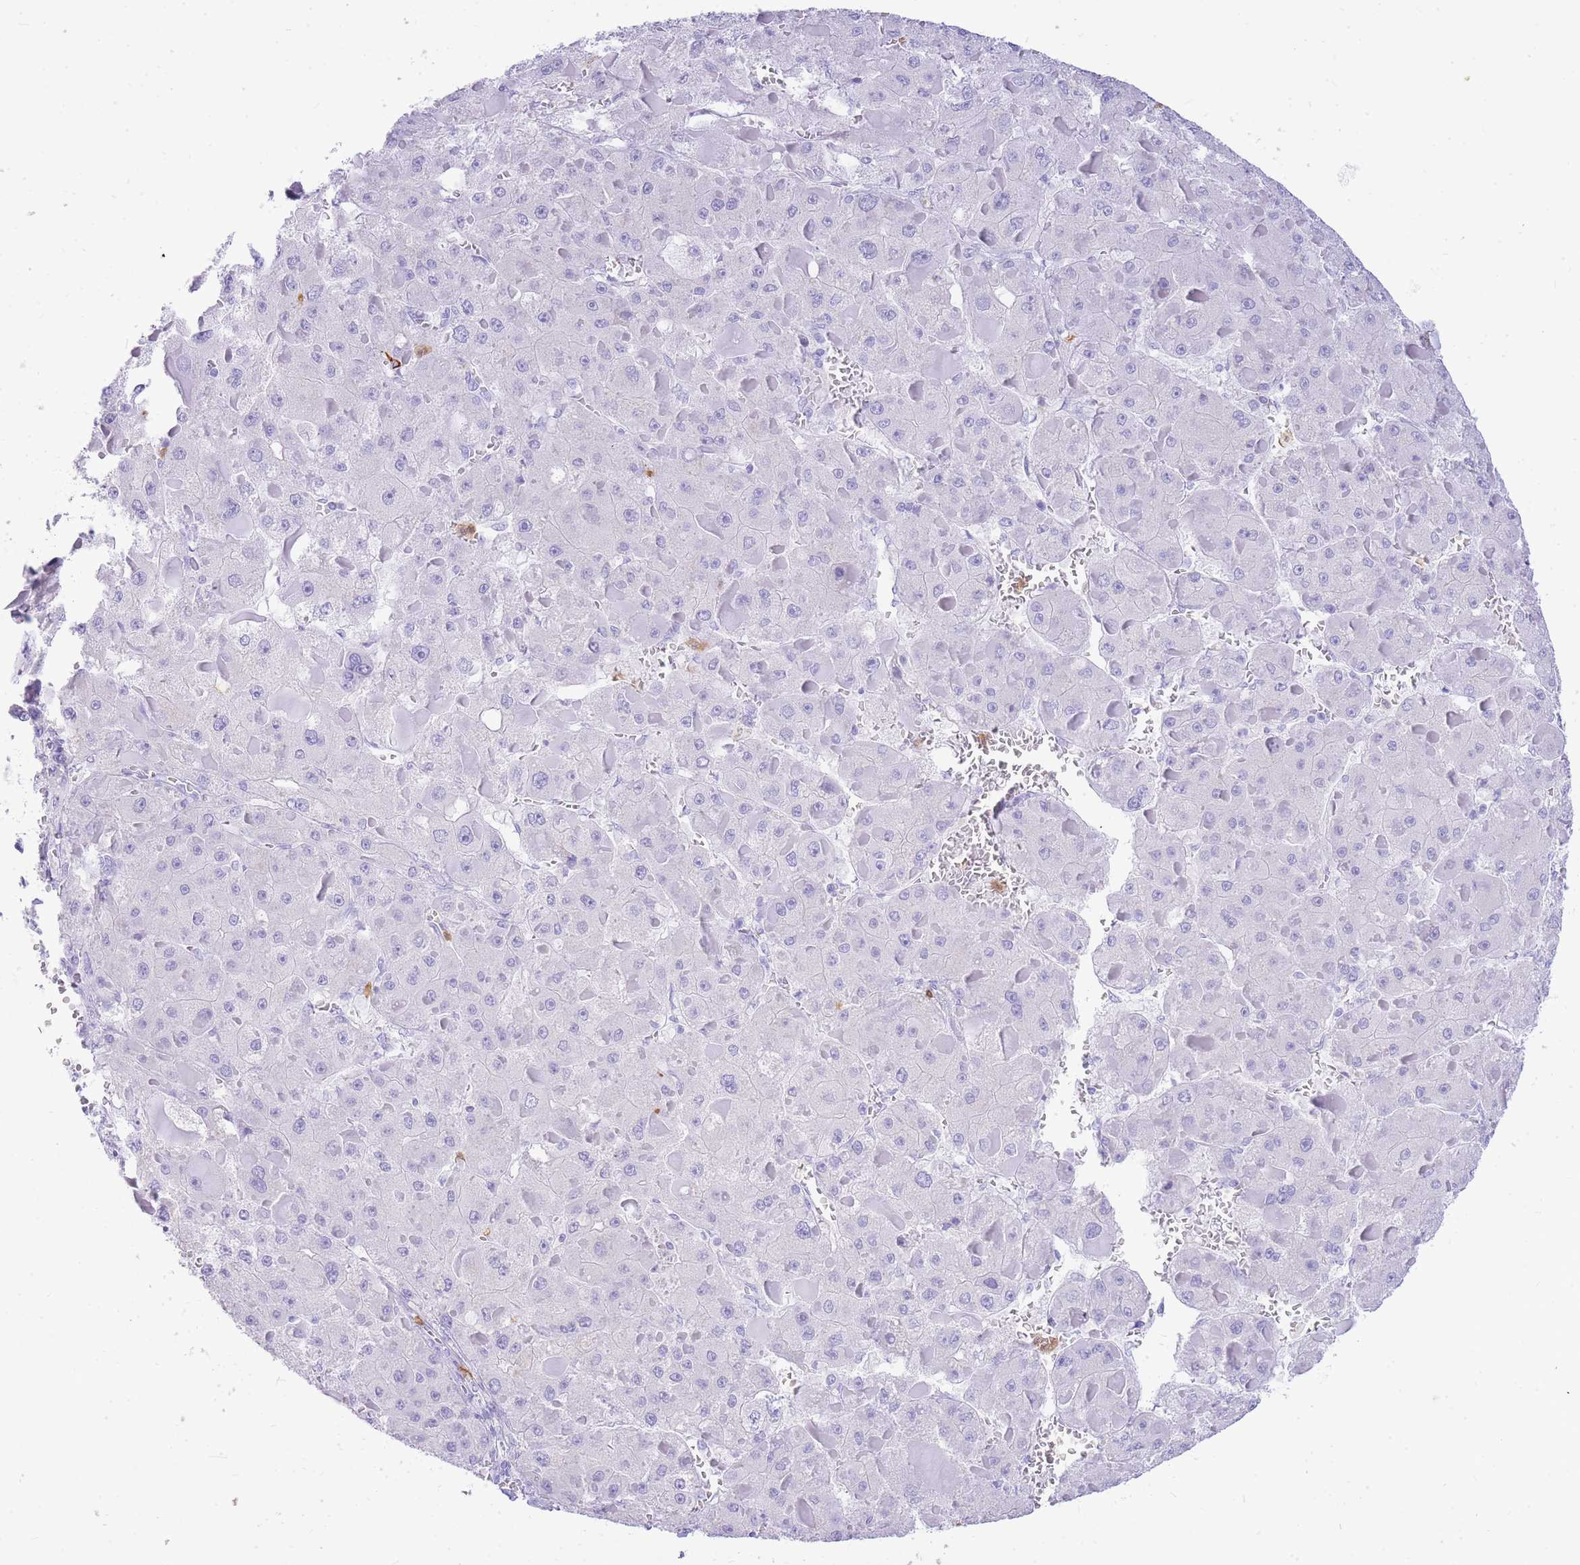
{"staining": {"intensity": "negative", "quantity": "none", "location": "none"}, "tissue": "liver cancer", "cell_type": "Tumor cells", "image_type": "cancer", "snomed": [{"axis": "morphology", "description": "Carcinoma, Hepatocellular, NOS"}, {"axis": "topography", "description": "Liver"}], "caption": "Tumor cells show no significant positivity in hepatocellular carcinoma (liver).", "gene": "HERC1", "patient": {"sex": "female", "age": 73}}